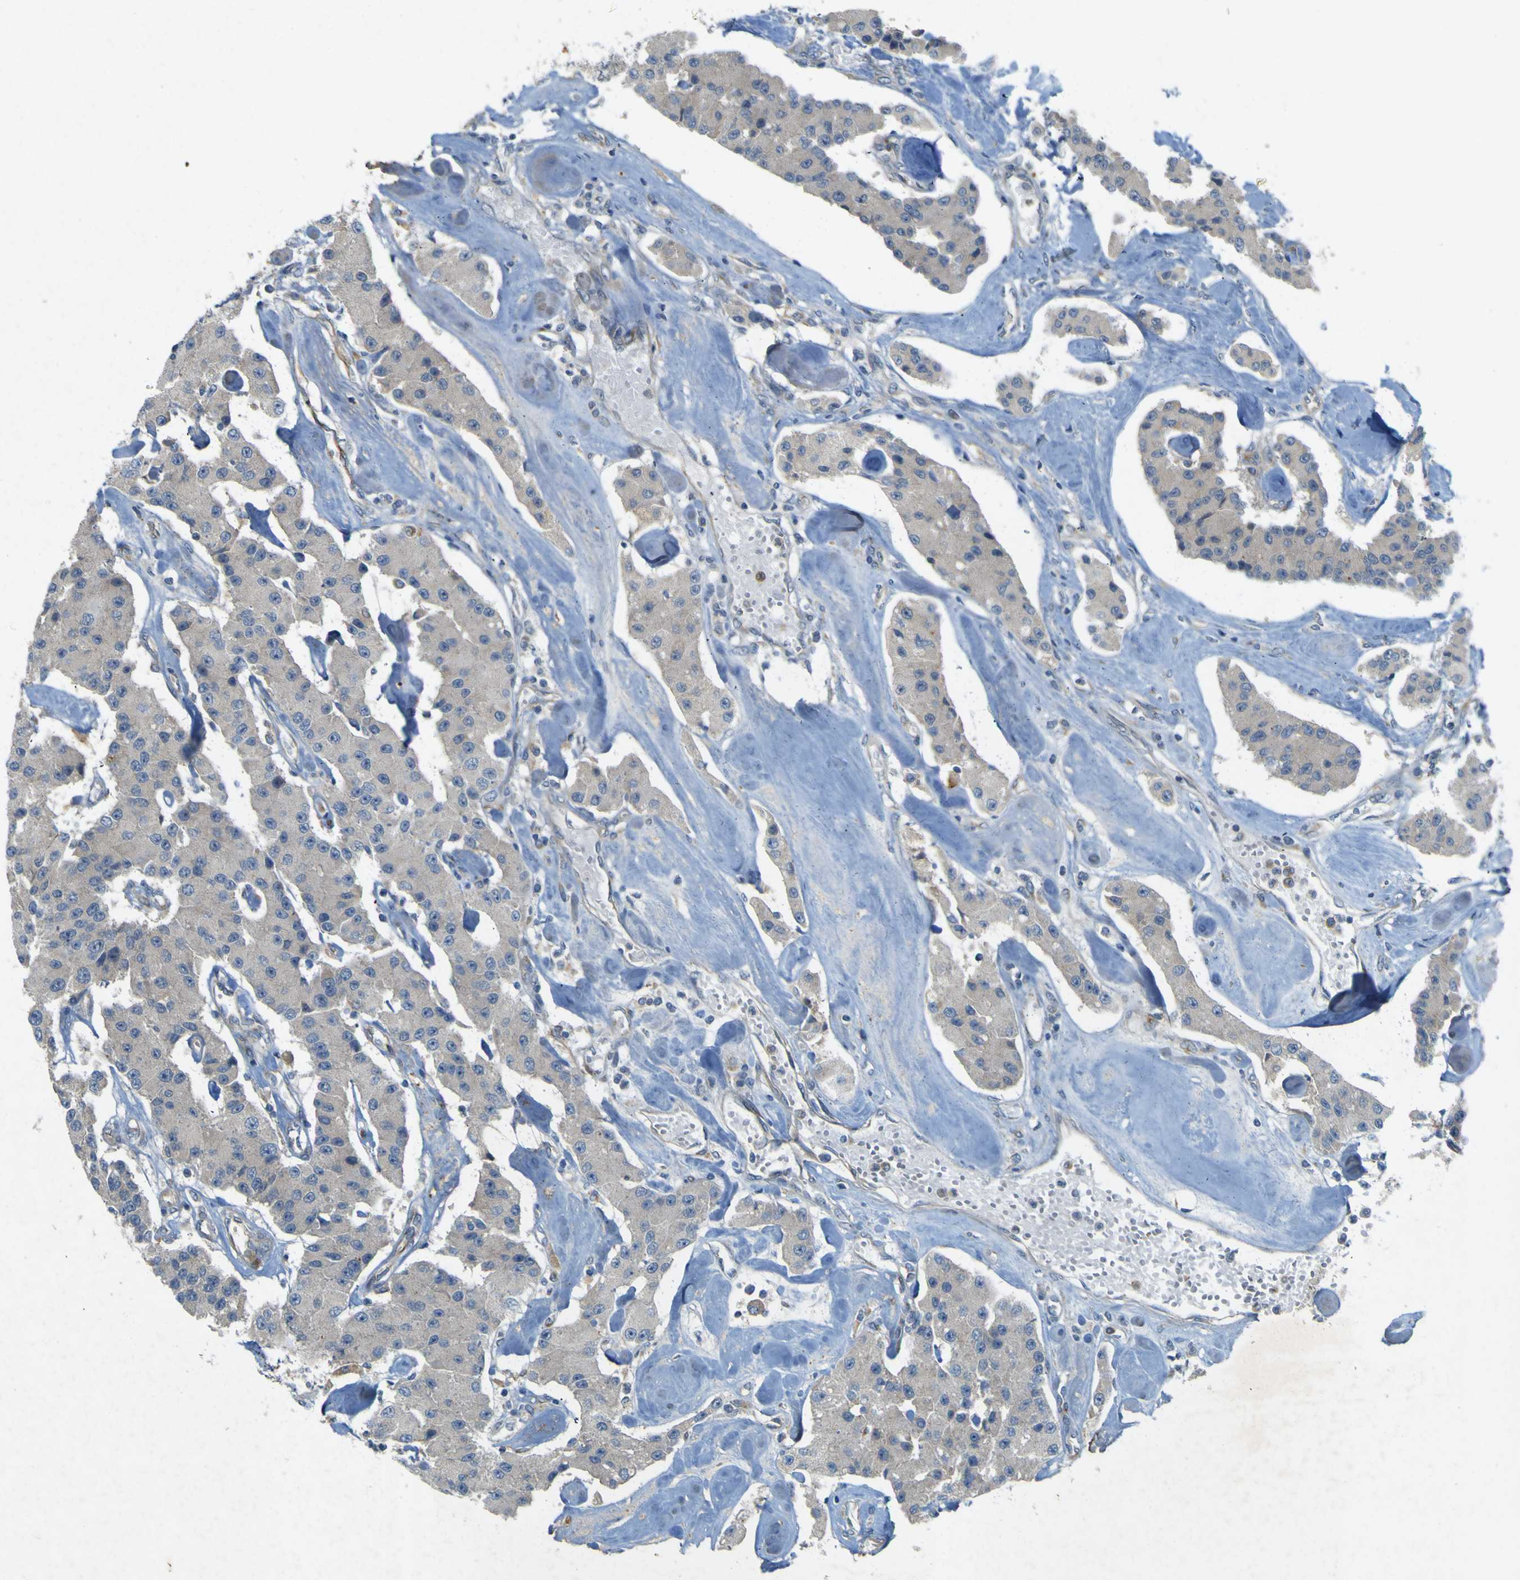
{"staining": {"intensity": "negative", "quantity": "none", "location": "none"}, "tissue": "carcinoid", "cell_type": "Tumor cells", "image_type": "cancer", "snomed": [{"axis": "morphology", "description": "Carcinoid, malignant, NOS"}, {"axis": "topography", "description": "Pancreas"}], "caption": "The histopathology image displays no significant expression in tumor cells of carcinoid (malignant).", "gene": "IGF2R", "patient": {"sex": "male", "age": 41}}